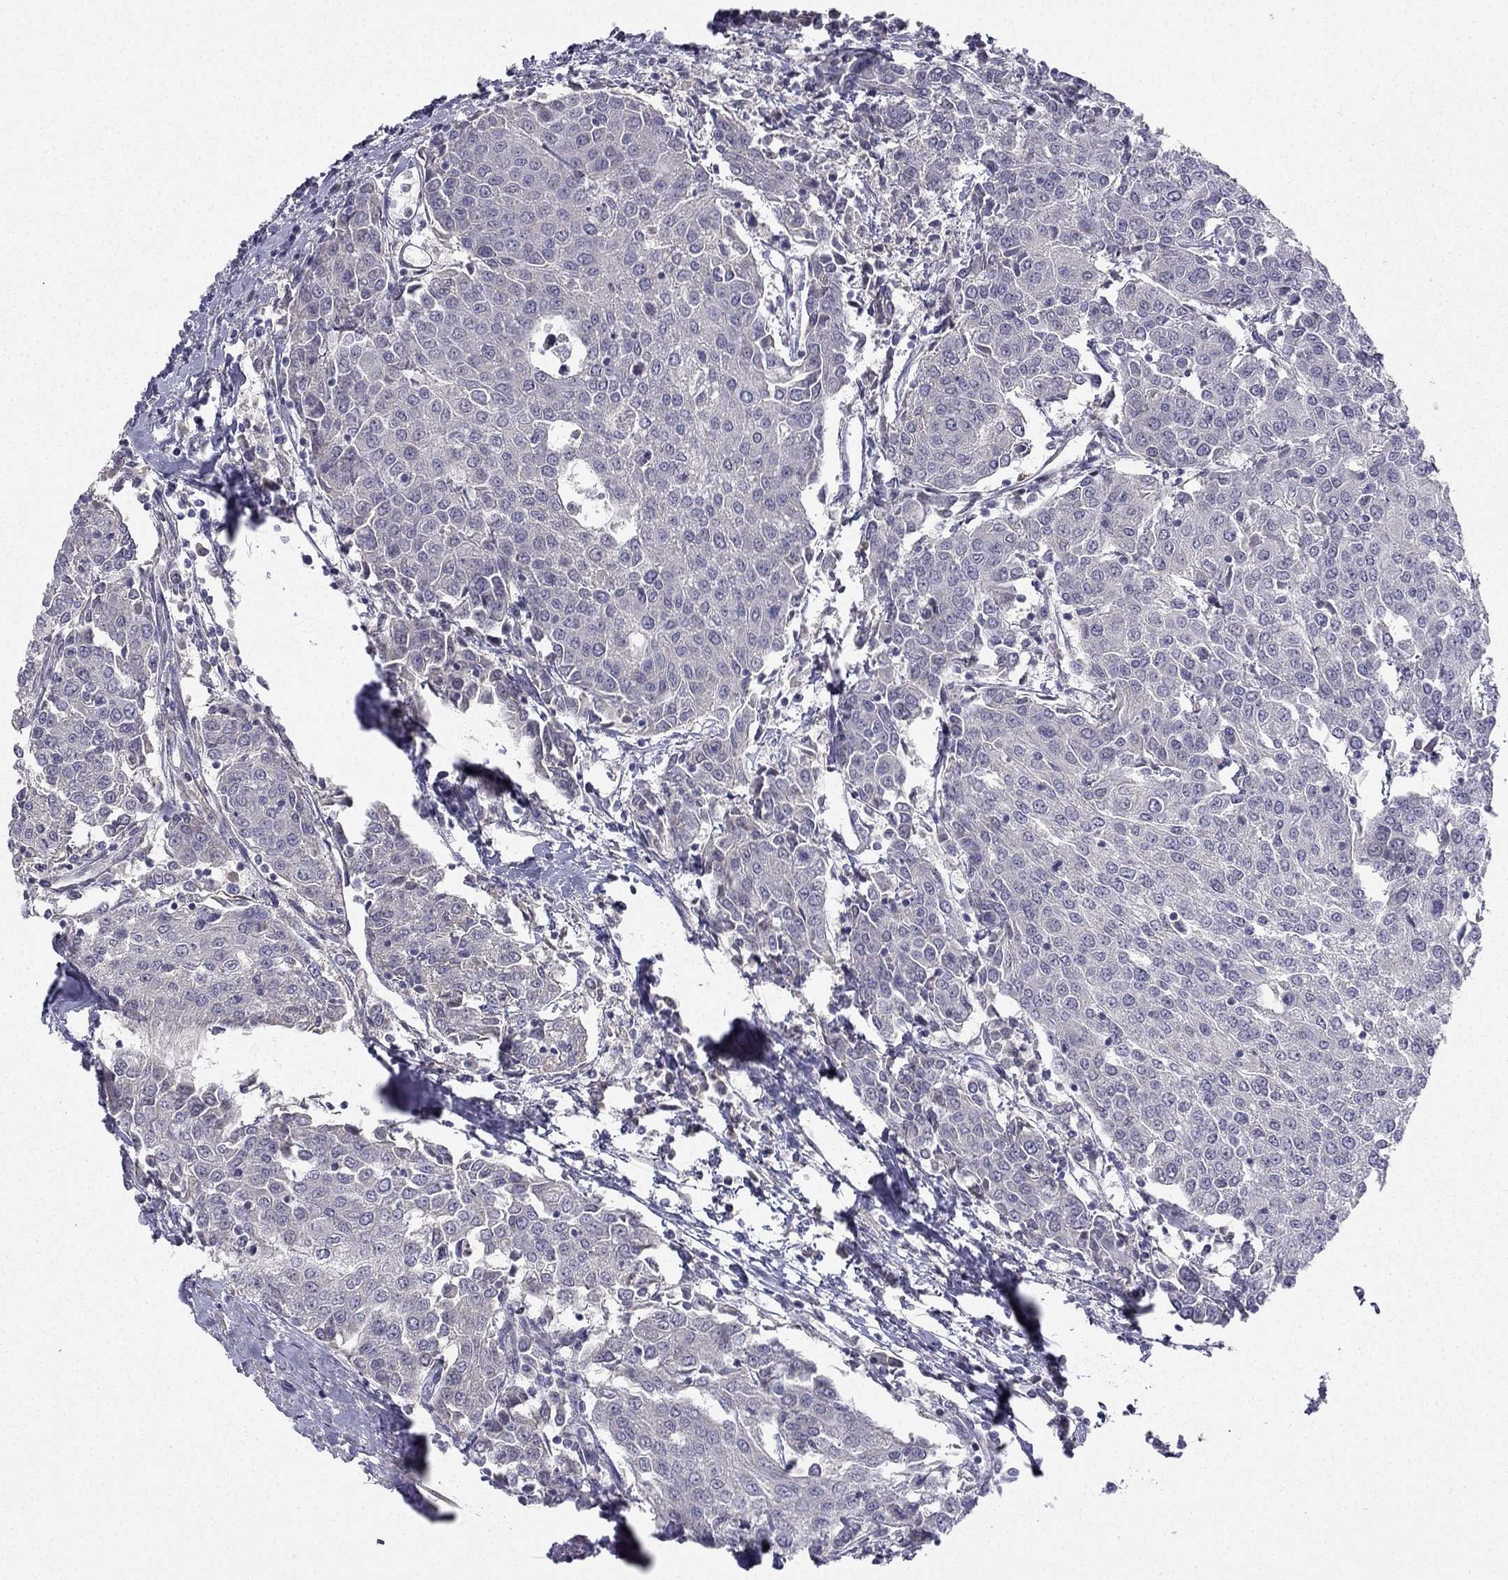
{"staining": {"intensity": "negative", "quantity": "none", "location": "none"}, "tissue": "urothelial cancer", "cell_type": "Tumor cells", "image_type": "cancer", "snomed": [{"axis": "morphology", "description": "Urothelial carcinoma, High grade"}, {"axis": "topography", "description": "Urinary bladder"}], "caption": "Immunohistochemical staining of urothelial carcinoma (high-grade) displays no significant positivity in tumor cells.", "gene": "CHST8", "patient": {"sex": "female", "age": 85}}